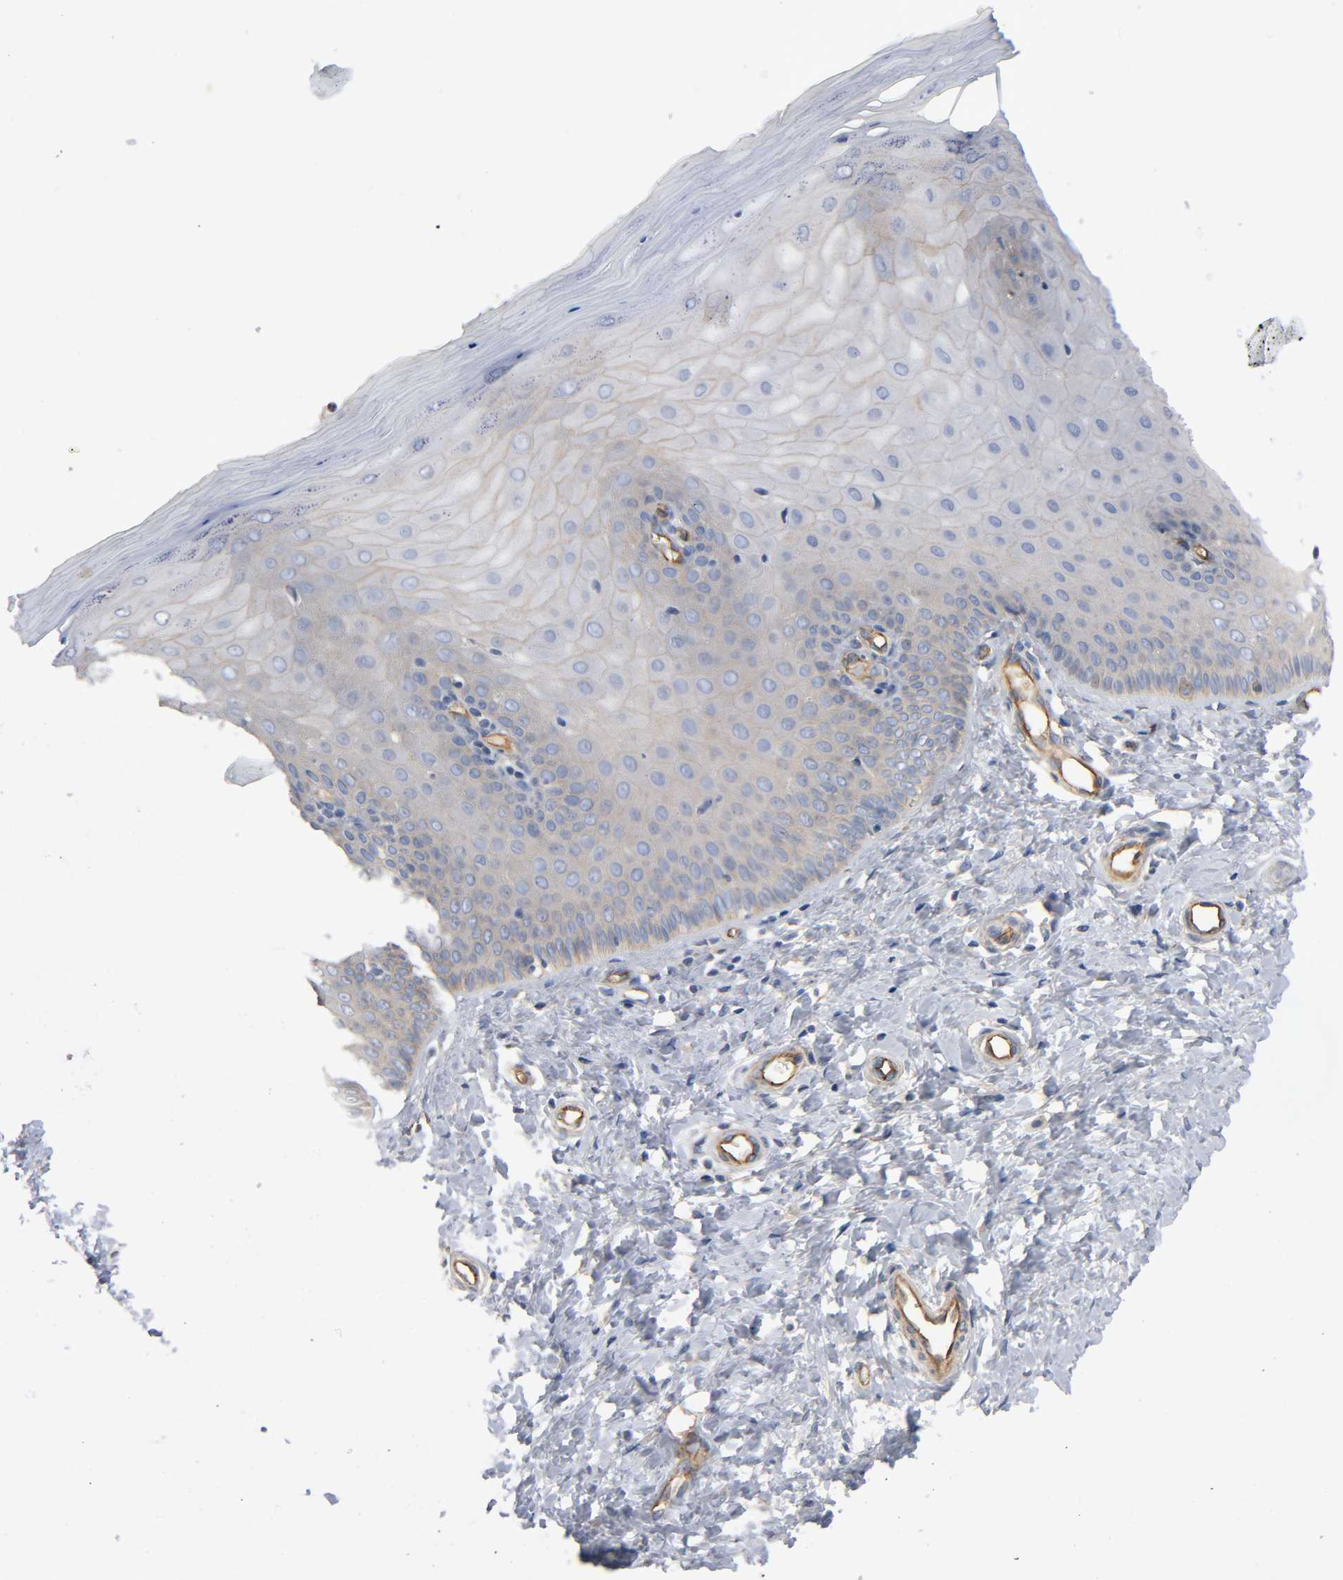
{"staining": {"intensity": "moderate", "quantity": ">75%", "location": "cytoplasmic/membranous"}, "tissue": "cervix", "cell_type": "Glandular cells", "image_type": "normal", "snomed": [{"axis": "morphology", "description": "Normal tissue, NOS"}, {"axis": "topography", "description": "Cervix"}], "caption": "High-magnification brightfield microscopy of benign cervix stained with DAB (brown) and counterstained with hematoxylin (blue). glandular cells exhibit moderate cytoplasmic/membranous positivity is seen in about>75% of cells.", "gene": "MARS1", "patient": {"sex": "female", "age": 55}}